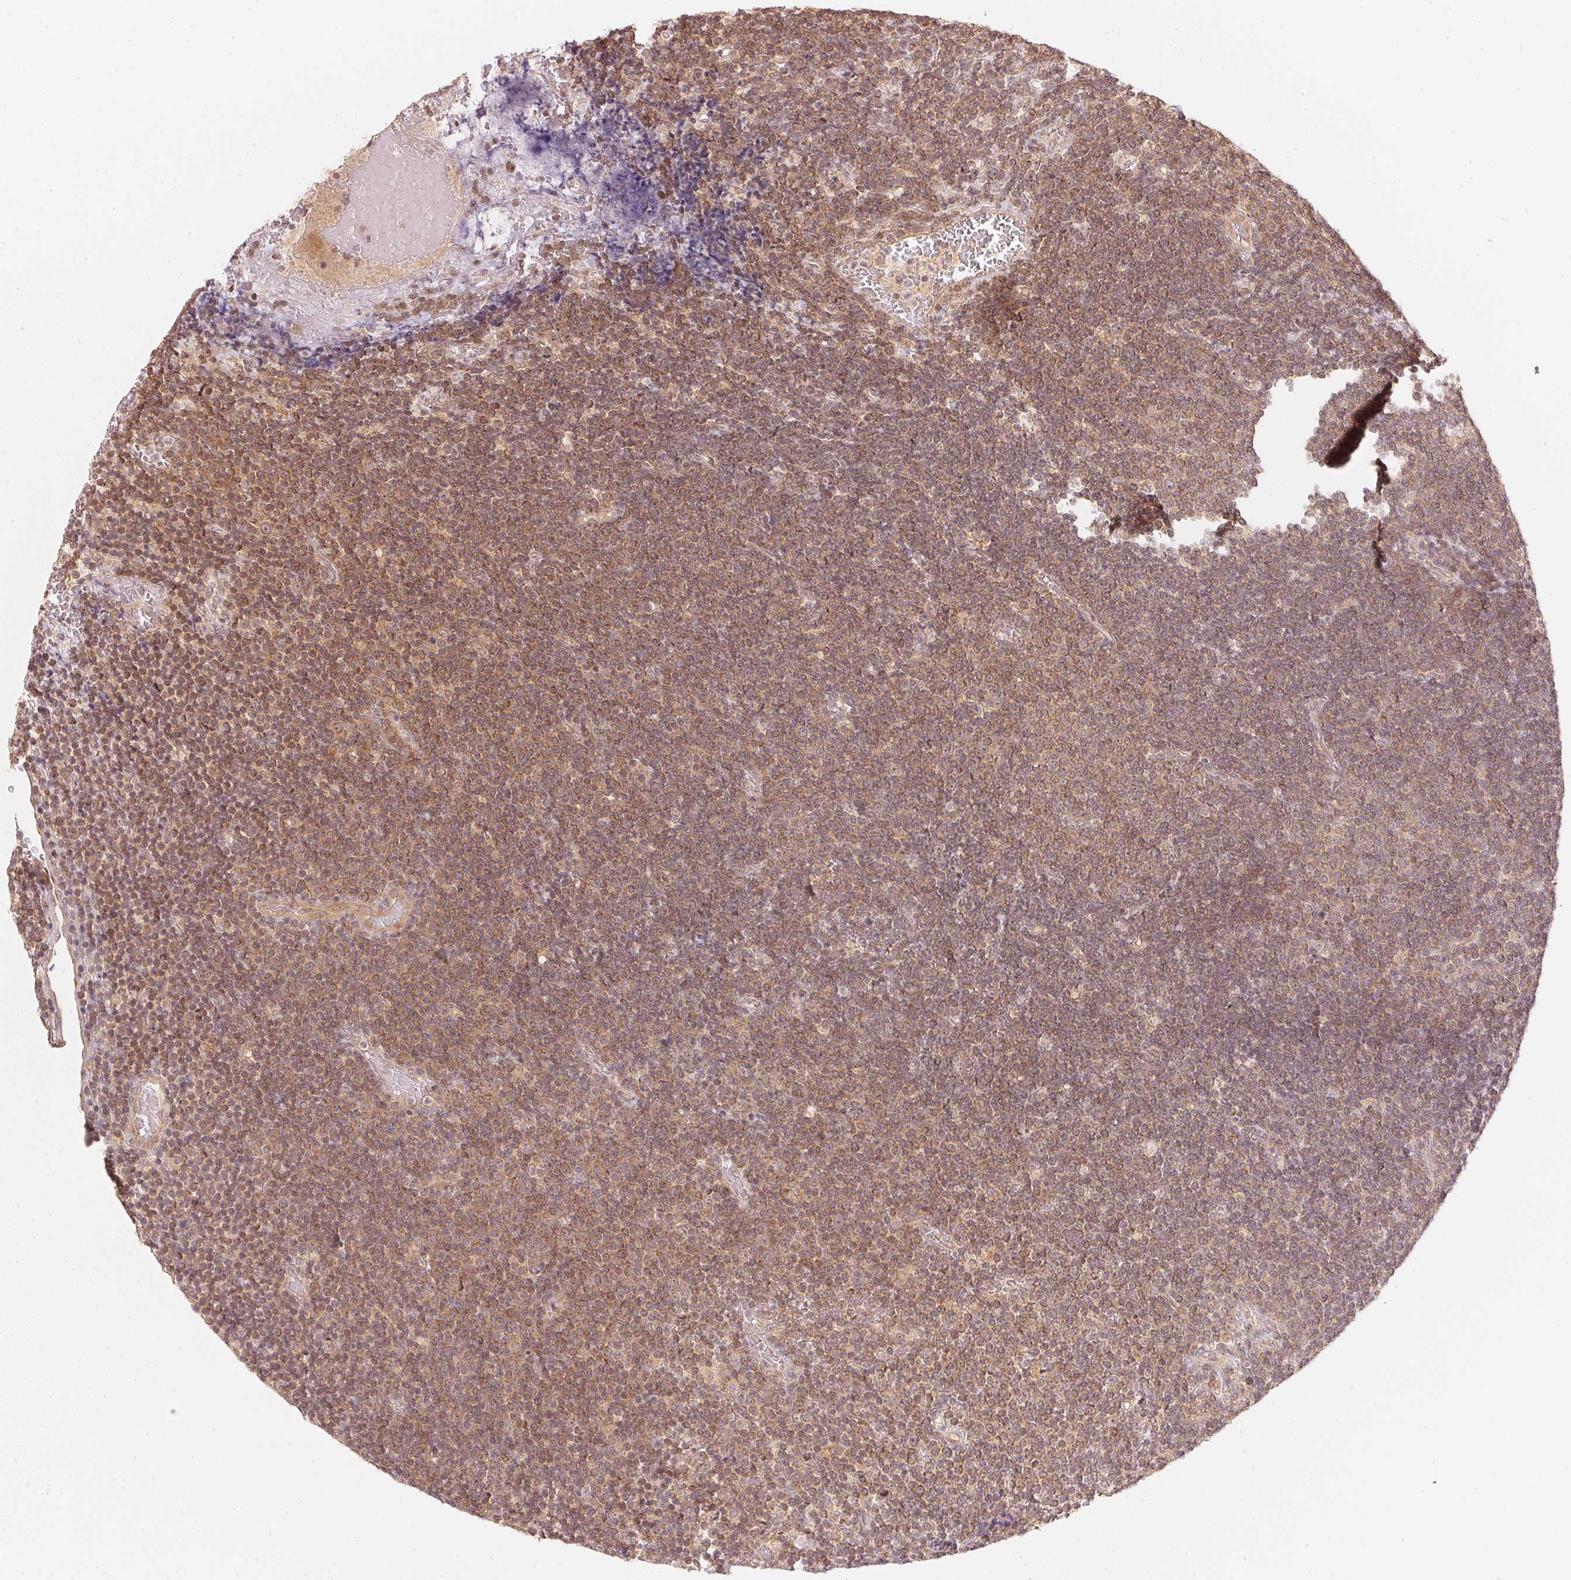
{"staining": {"intensity": "moderate", "quantity": ">75%", "location": "cytoplasmic/membranous"}, "tissue": "lymphoma", "cell_type": "Tumor cells", "image_type": "cancer", "snomed": [{"axis": "morphology", "description": "Malignant lymphoma, non-Hodgkin's type, Low grade"}, {"axis": "topography", "description": "Brain"}], "caption": "A medium amount of moderate cytoplasmic/membranous staining is seen in about >75% of tumor cells in malignant lymphoma, non-Hodgkin's type (low-grade) tissue. The staining is performed using DAB brown chromogen to label protein expression. The nuclei are counter-stained blue using hematoxylin.", "gene": "WDR54", "patient": {"sex": "female", "age": 66}}